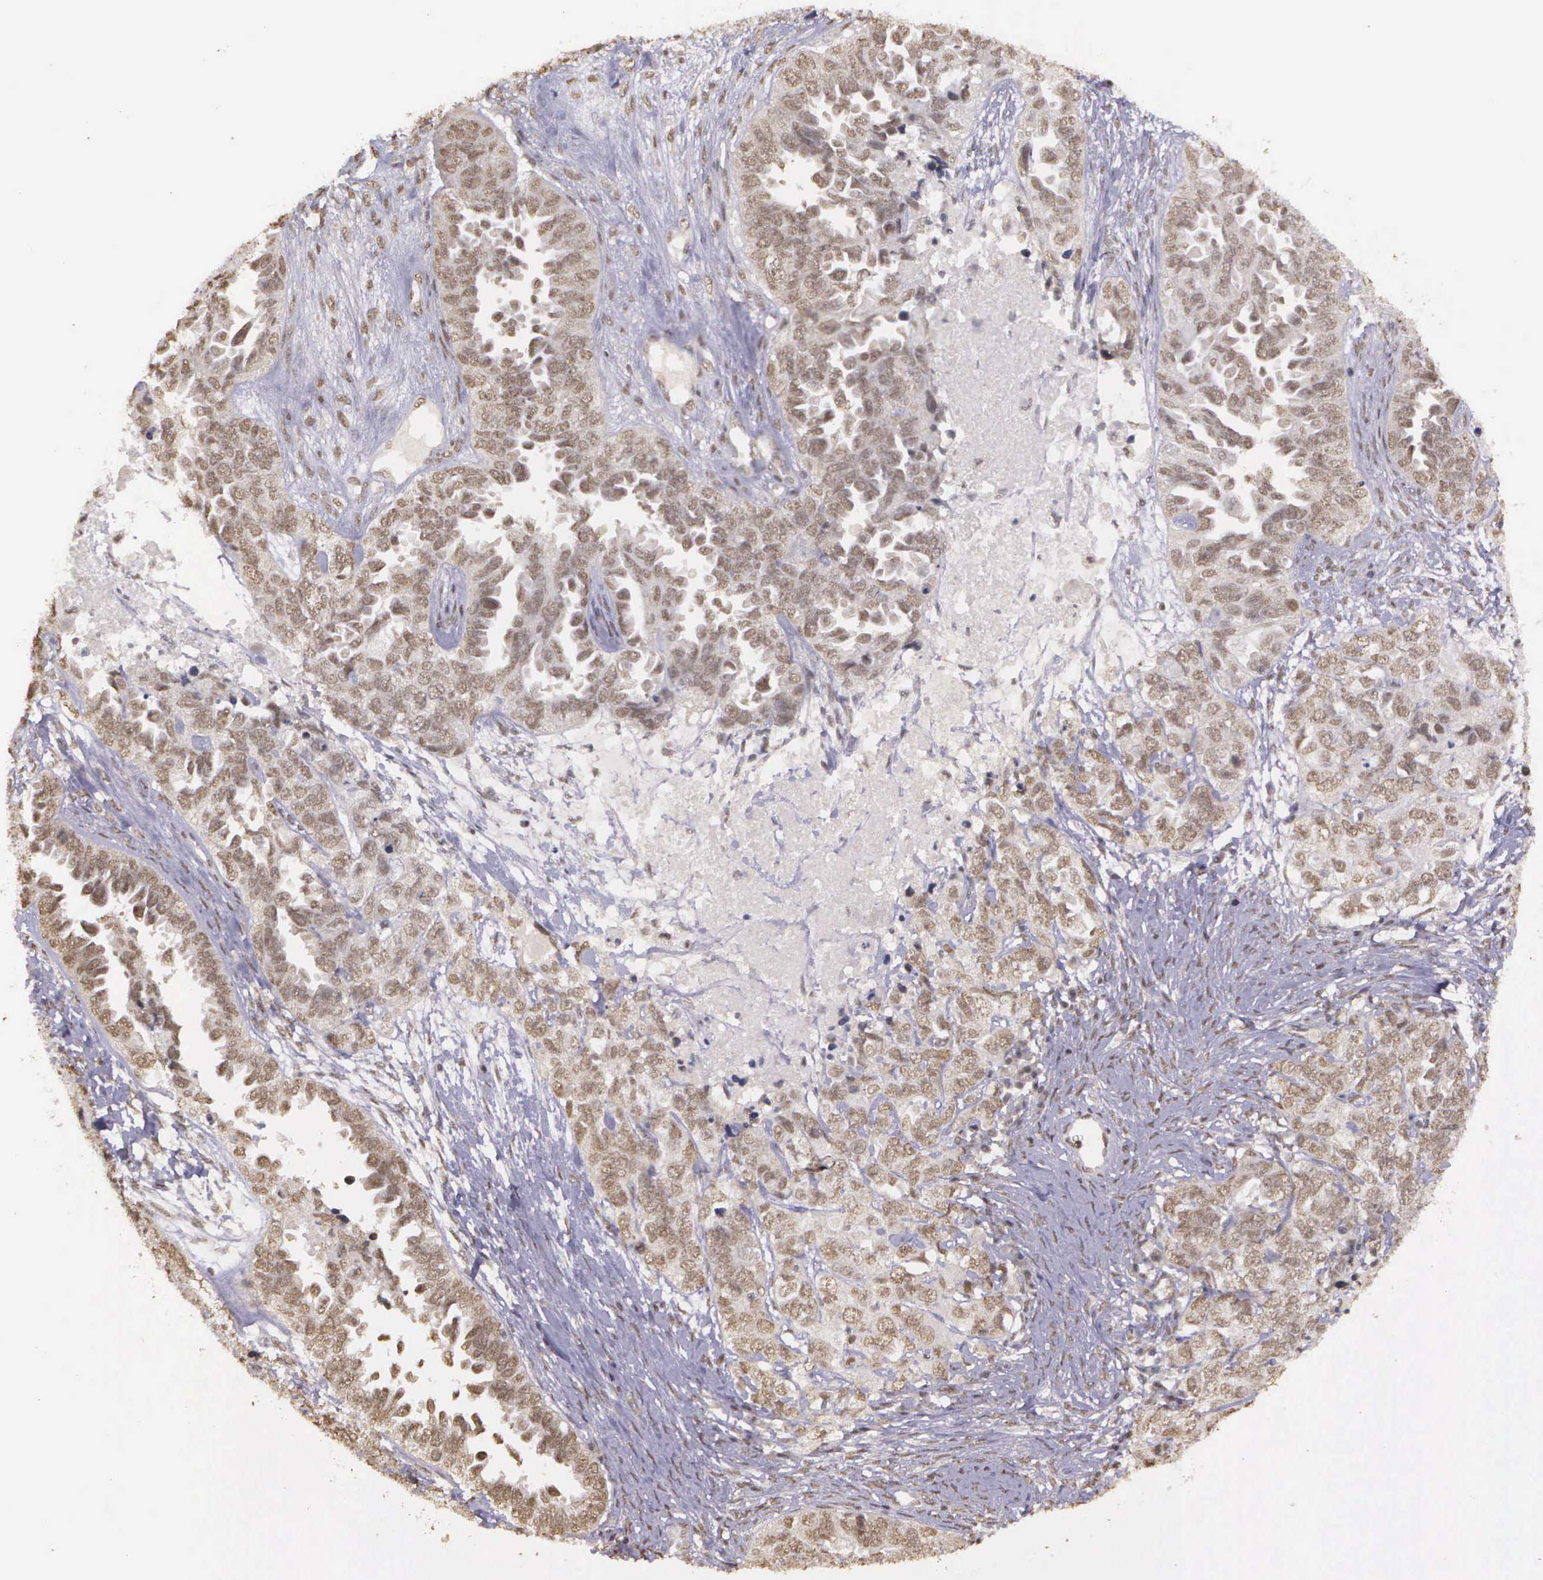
{"staining": {"intensity": "weak", "quantity": ">75%", "location": "nuclear"}, "tissue": "ovarian cancer", "cell_type": "Tumor cells", "image_type": "cancer", "snomed": [{"axis": "morphology", "description": "Cystadenocarcinoma, serous, NOS"}, {"axis": "topography", "description": "Ovary"}], "caption": "DAB immunohistochemical staining of ovarian cancer exhibits weak nuclear protein expression in approximately >75% of tumor cells.", "gene": "ARMCX5", "patient": {"sex": "female", "age": 82}}